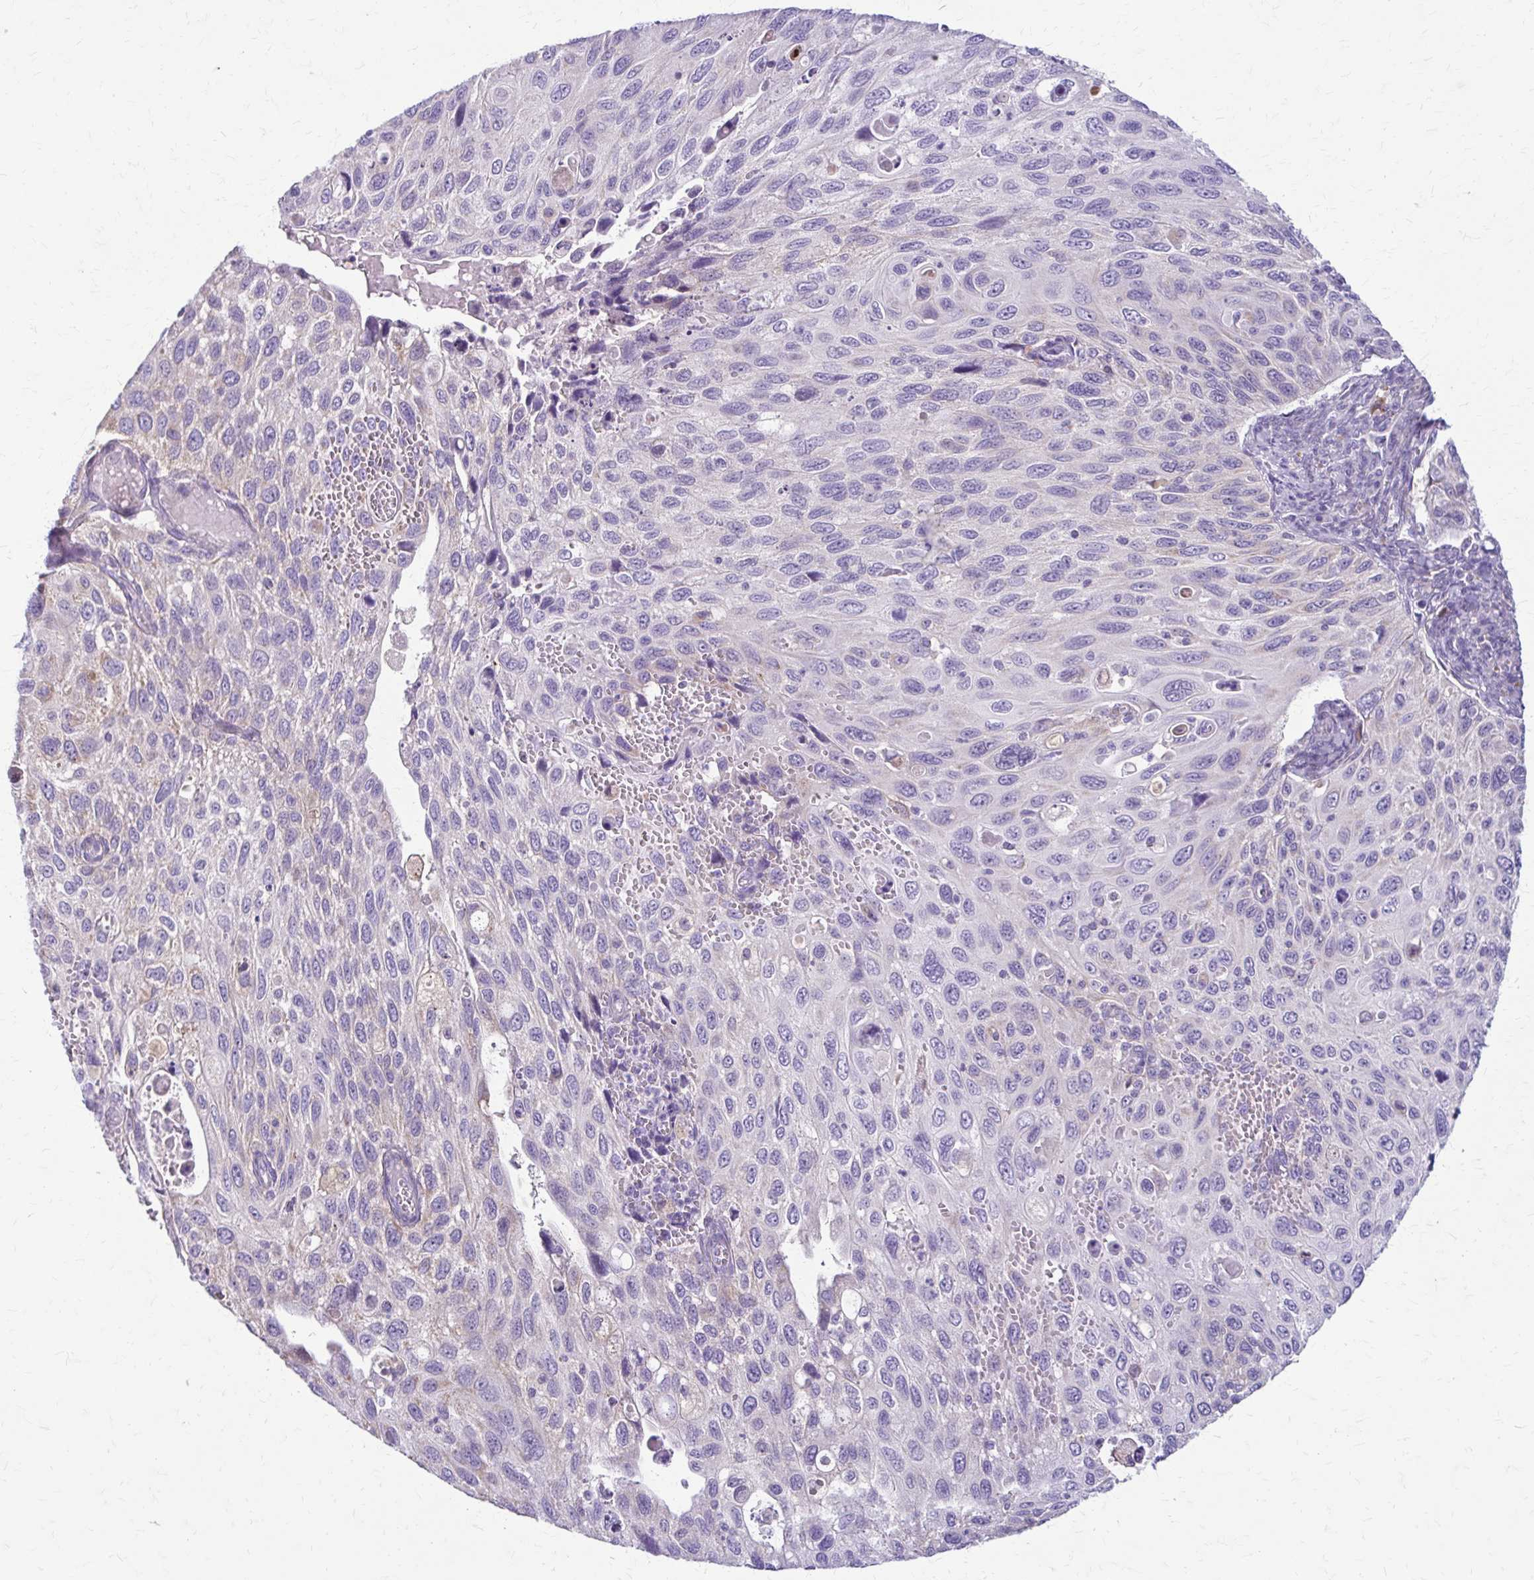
{"staining": {"intensity": "negative", "quantity": "none", "location": "none"}, "tissue": "cervical cancer", "cell_type": "Tumor cells", "image_type": "cancer", "snomed": [{"axis": "morphology", "description": "Squamous cell carcinoma, NOS"}, {"axis": "topography", "description": "Cervix"}], "caption": "Cervical squamous cell carcinoma was stained to show a protein in brown. There is no significant staining in tumor cells.", "gene": "SAMD13", "patient": {"sex": "female", "age": 70}}